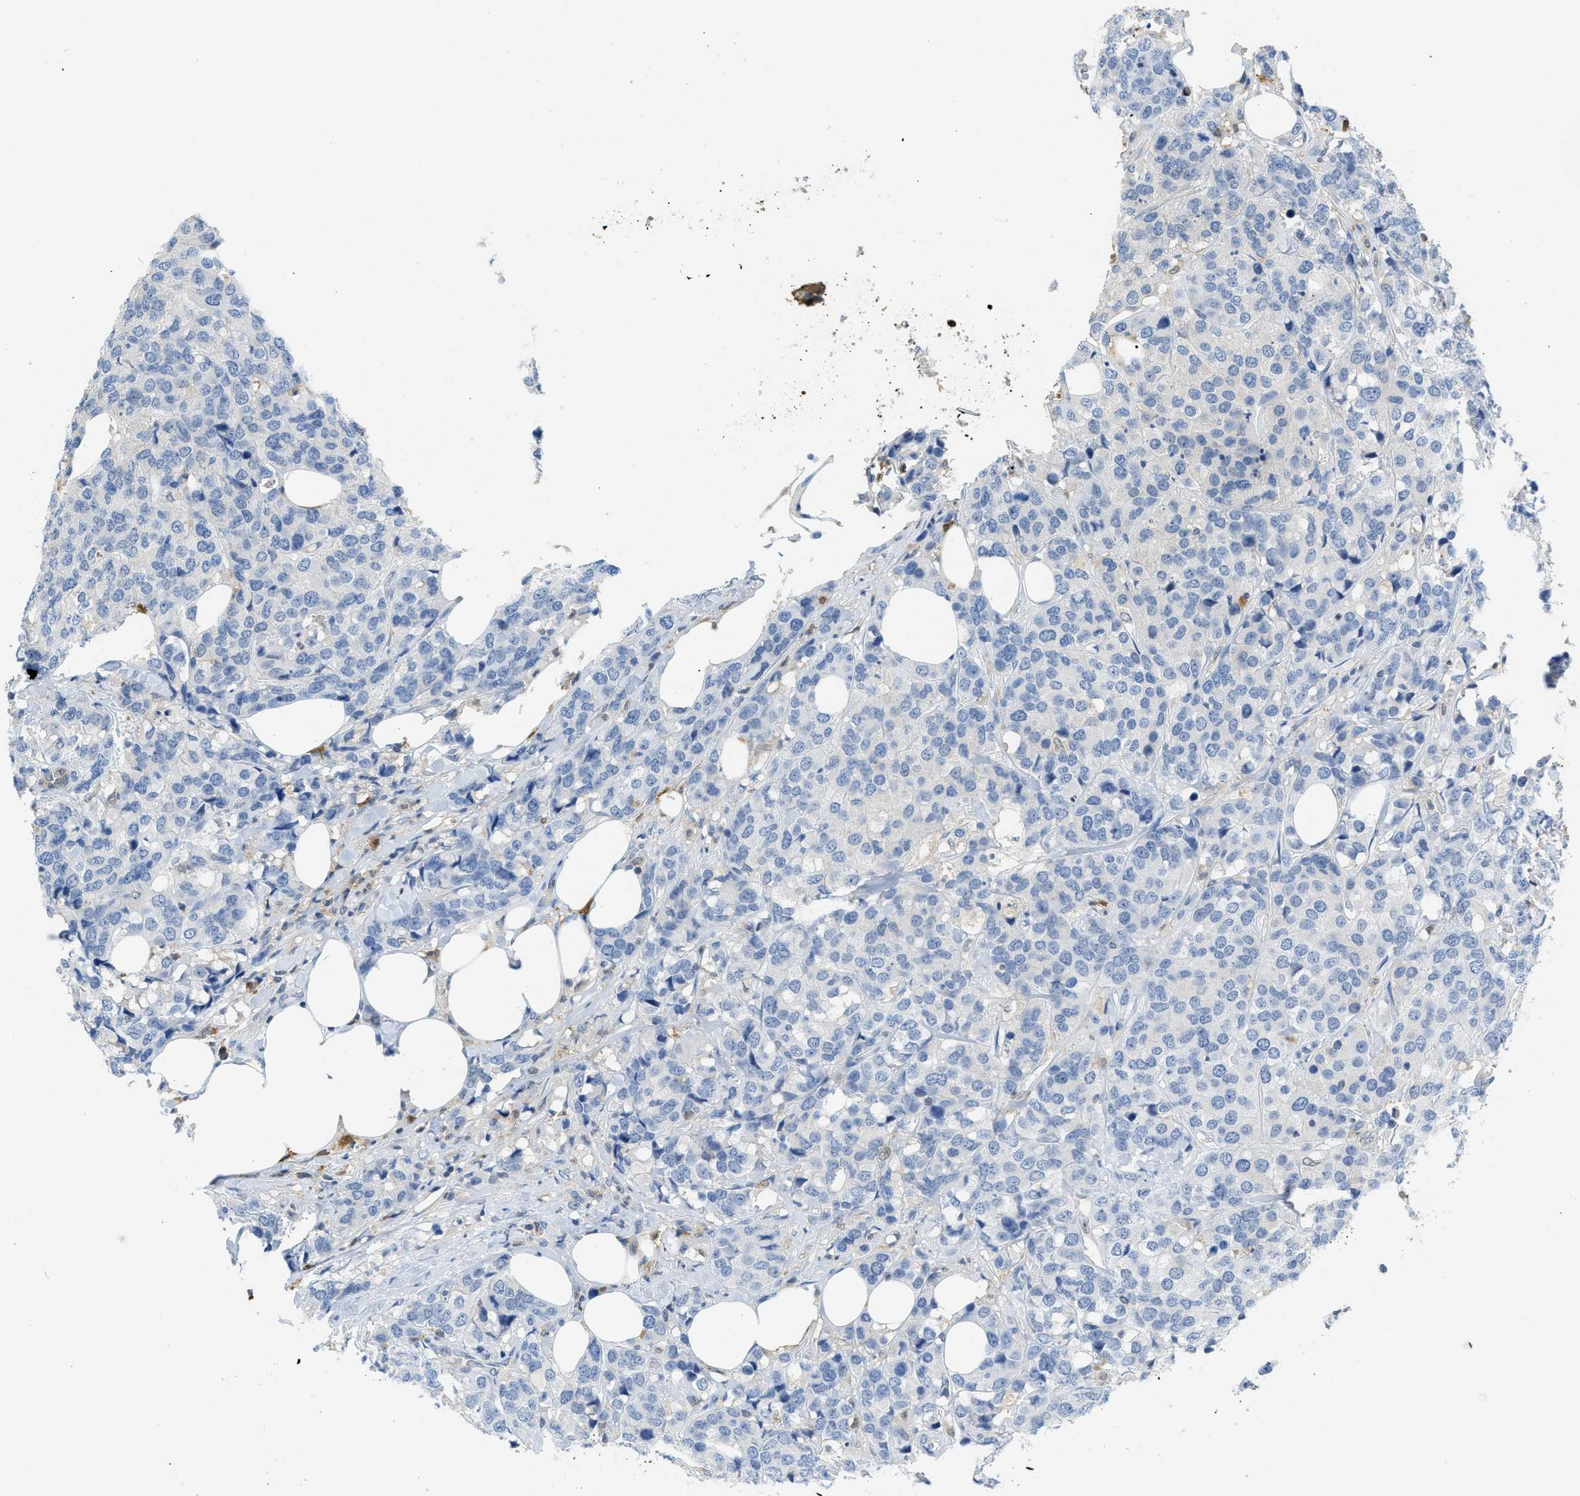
{"staining": {"intensity": "negative", "quantity": "none", "location": "none"}, "tissue": "breast cancer", "cell_type": "Tumor cells", "image_type": "cancer", "snomed": [{"axis": "morphology", "description": "Lobular carcinoma"}, {"axis": "topography", "description": "Breast"}], "caption": "A high-resolution photomicrograph shows immunohistochemistry (IHC) staining of breast lobular carcinoma, which reveals no significant expression in tumor cells.", "gene": "SERPINB1", "patient": {"sex": "female", "age": 59}}